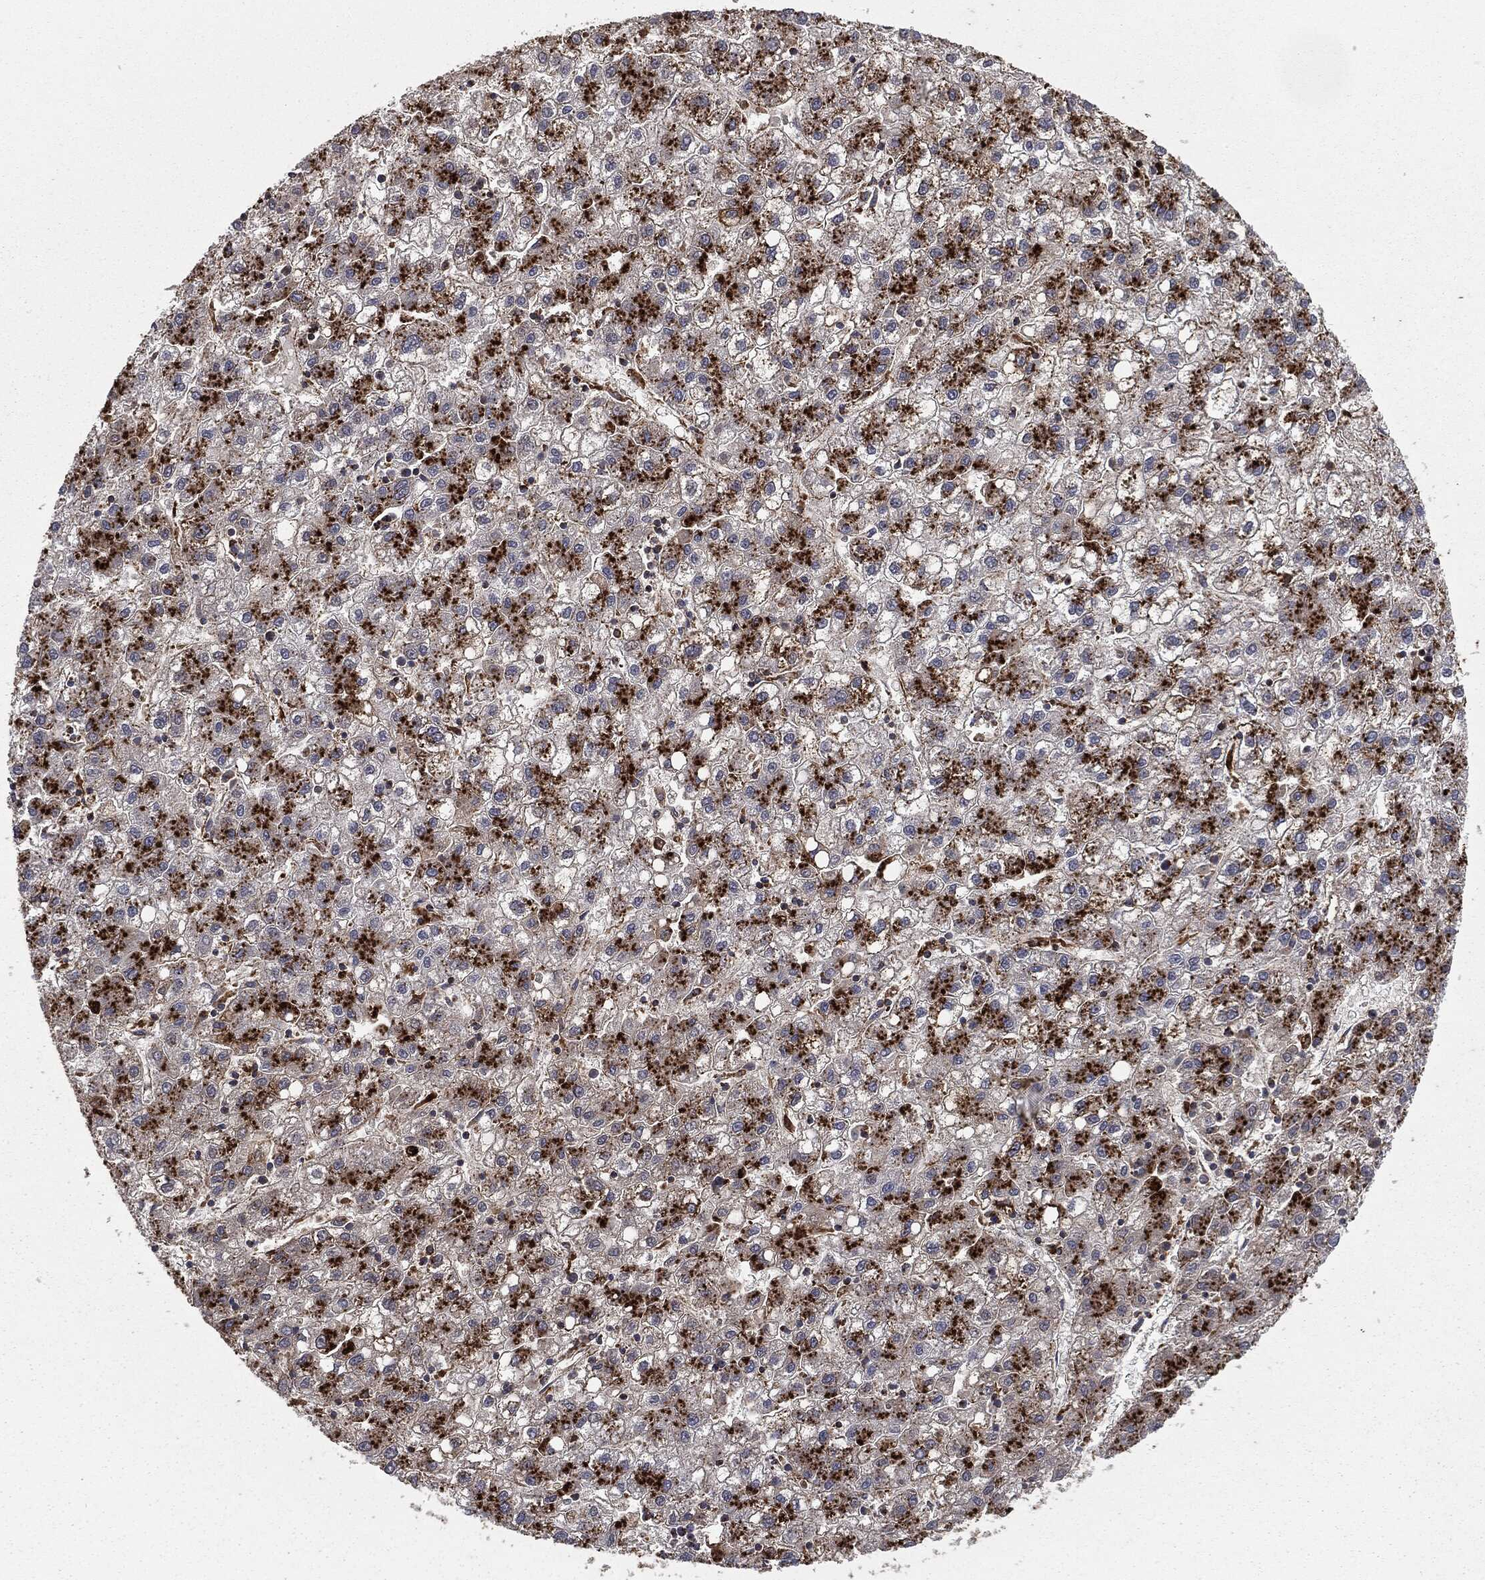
{"staining": {"intensity": "strong", "quantity": ">75%", "location": "cytoplasmic/membranous"}, "tissue": "liver cancer", "cell_type": "Tumor cells", "image_type": "cancer", "snomed": [{"axis": "morphology", "description": "Carcinoma, Hepatocellular, NOS"}, {"axis": "topography", "description": "Liver"}], "caption": "Human liver cancer stained with a brown dye demonstrates strong cytoplasmic/membranous positive positivity in about >75% of tumor cells.", "gene": "CTSA", "patient": {"sex": "male", "age": 72}}